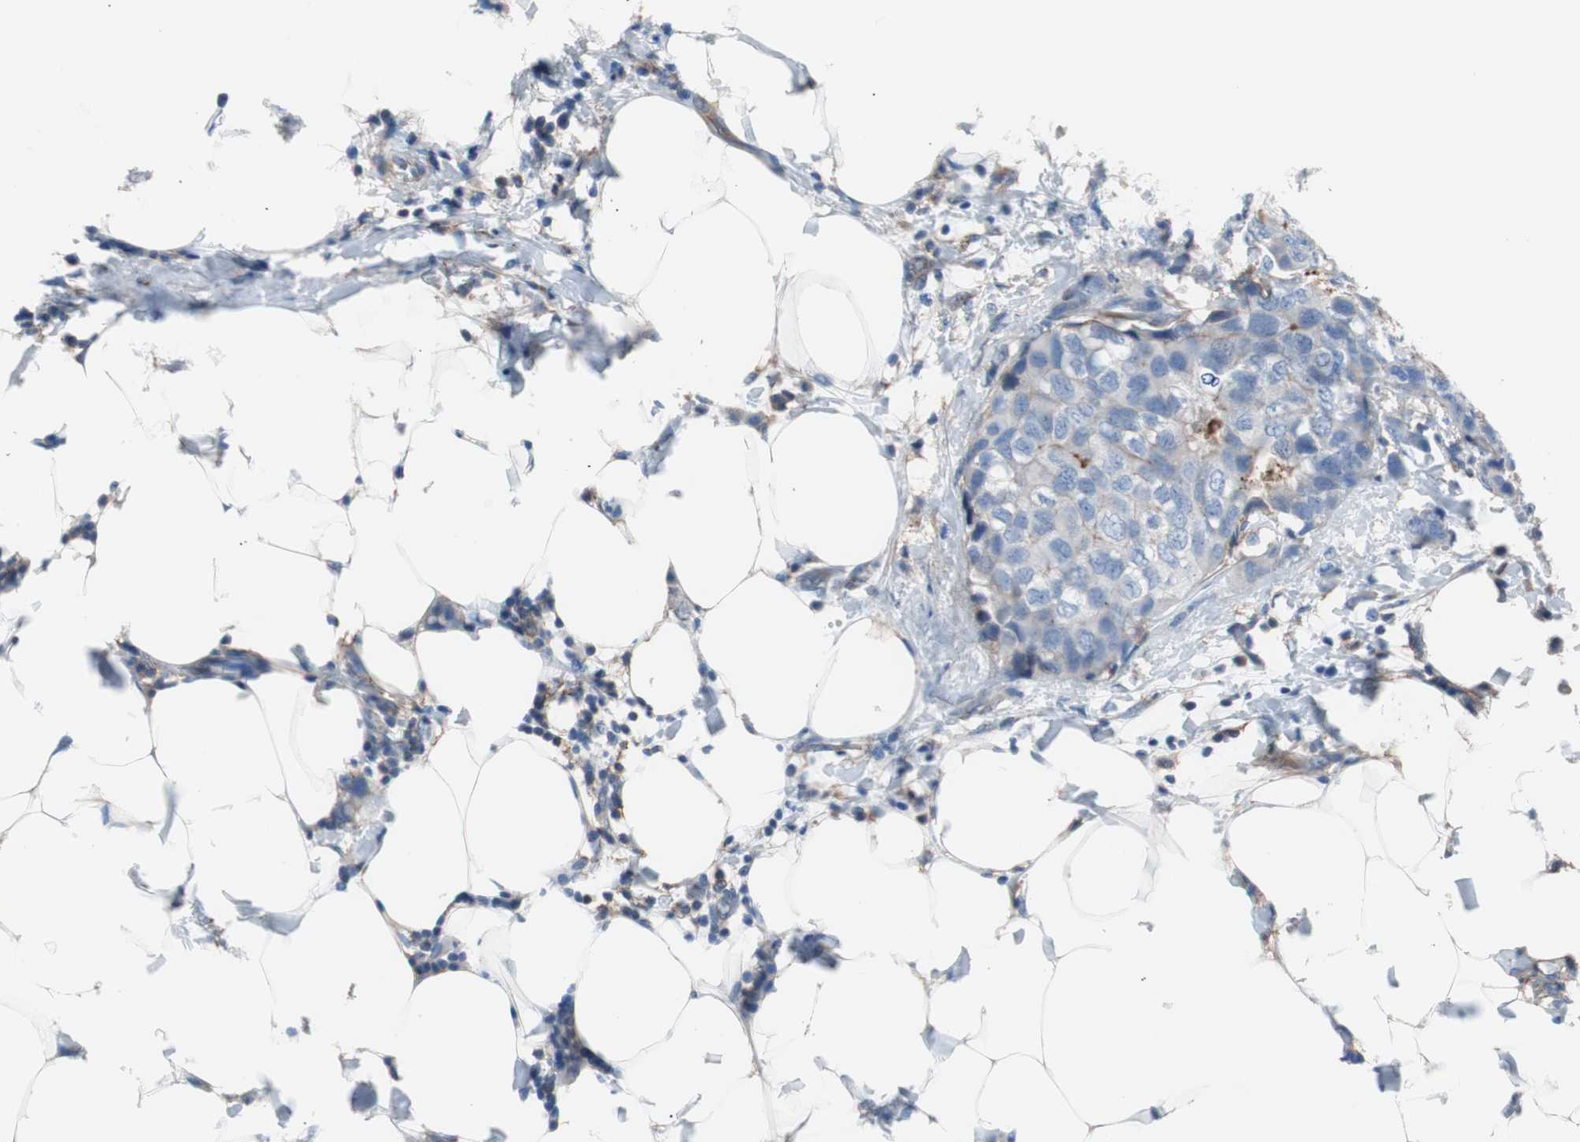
{"staining": {"intensity": "weak", "quantity": "<25%", "location": "cytoplasmic/membranous"}, "tissue": "breast cancer", "cell_type": "Tumor cells", "image_type": "cancer", "snomed": [{"axis": "morphology", "description": "Normal tissue, NOS"}, {"axis": "morphology", "description": "Duct carcinoma"}, {"axis": "topography", "description": "Breast"}], "caption": "Immunohistochemistry of breast infiltrating ductal carcinoma exhibits no staining in tumor cells. The staining is performed using DAB brown chromogen with nuclei counter-stained in using hematoxylin.", "gene": "CD81", "patient": {"sex": "female", "age": 50}}